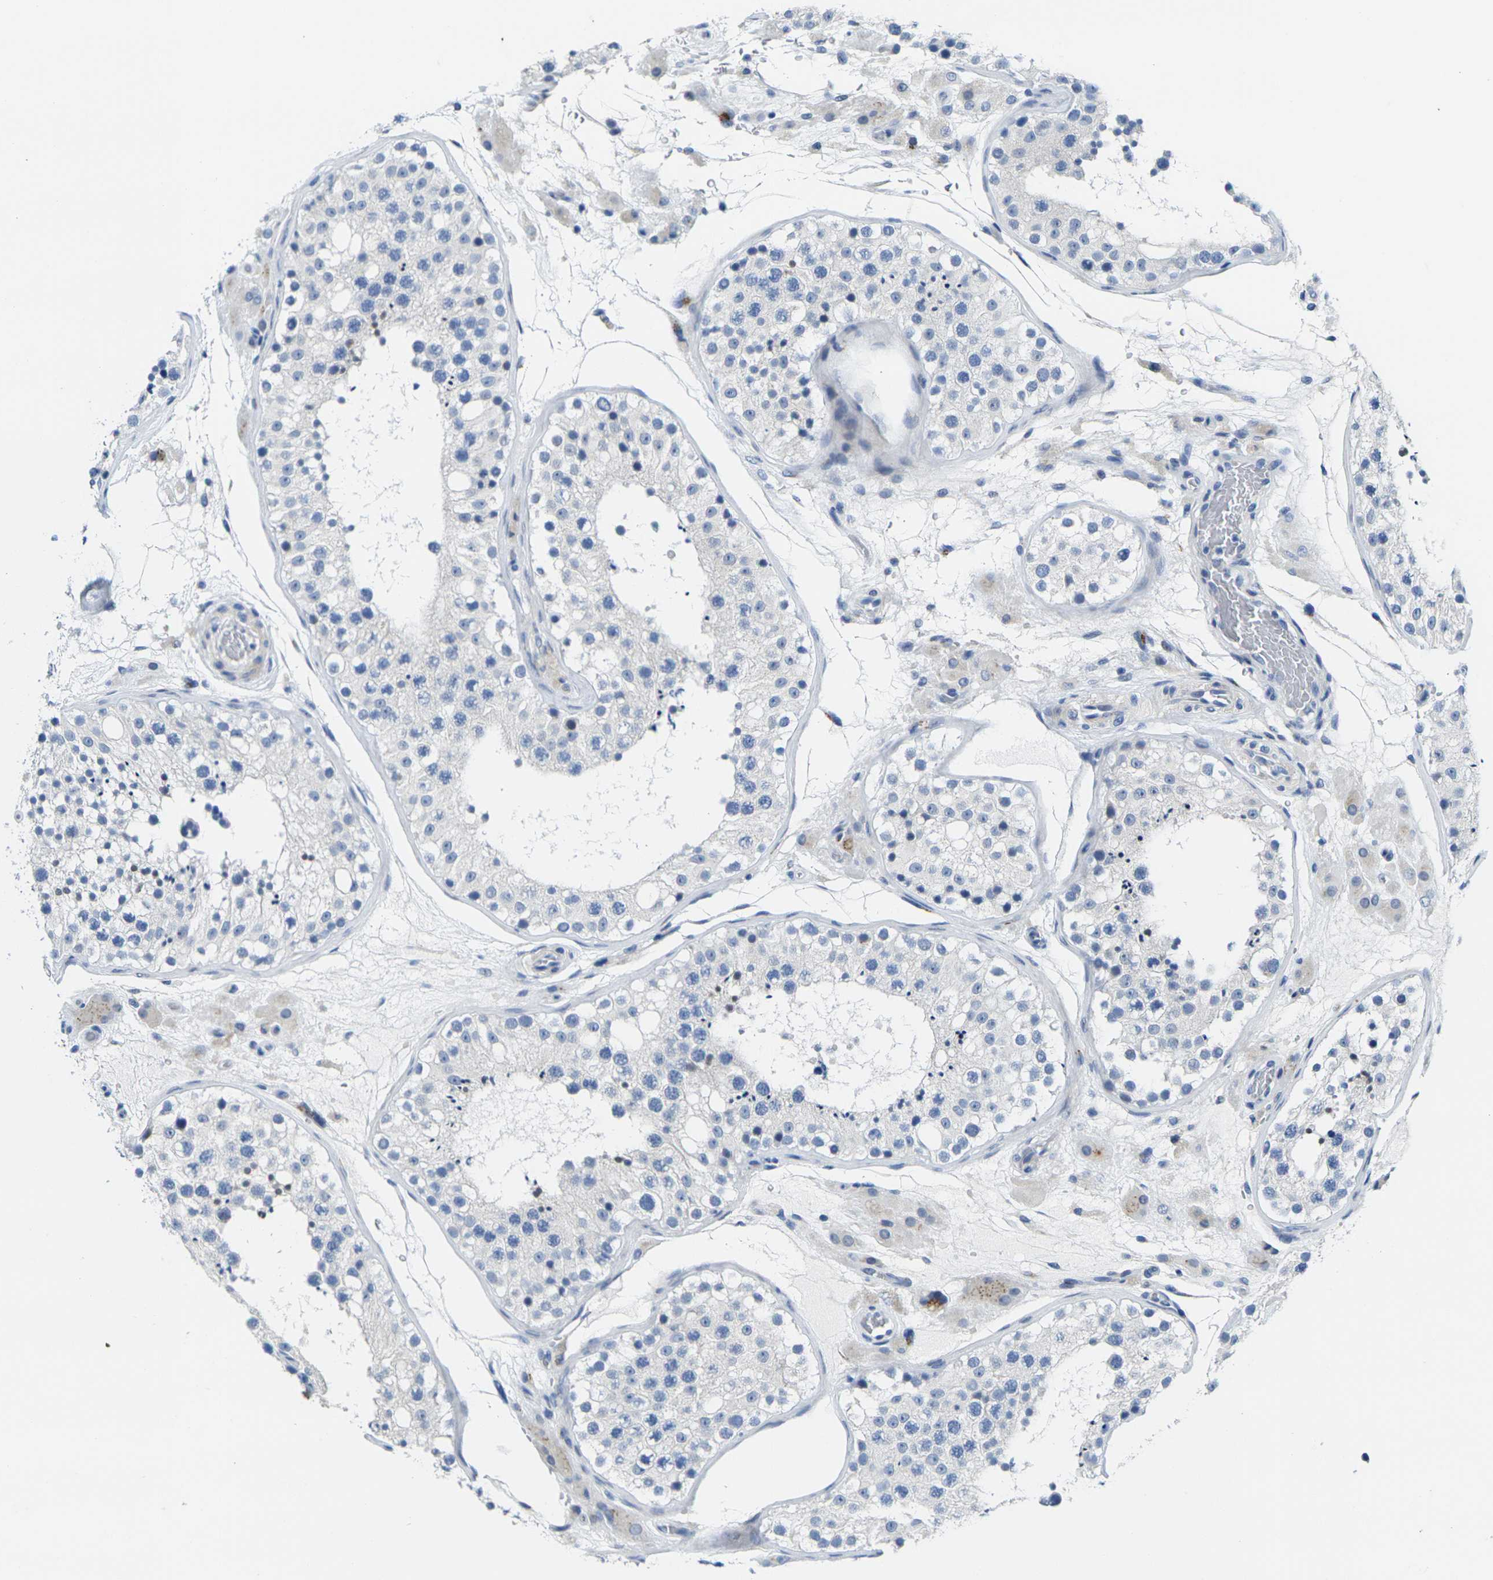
{"staining": {"intensity": "negative", "quantity": "none", "location": "none"}, "tissue": "testis", "cell_type": "Cells in seminiferous ducts", "image_type": "normal", "snomed": [{"axis": "morphology", "description": "Normal tissue, NOS"}, {"axis": "topography", "description": "Testis"}], "caption": "Immunohistochemical staining of normal testis reveals no significant staining in cells in seminiferous ducts. (Brightfield microscopy of DAB (3,3'-diaminobenzidine) immunohistochemistry at high magnification).", "gene": "CRK", "patient": {"sex": "male", "age": 26}}